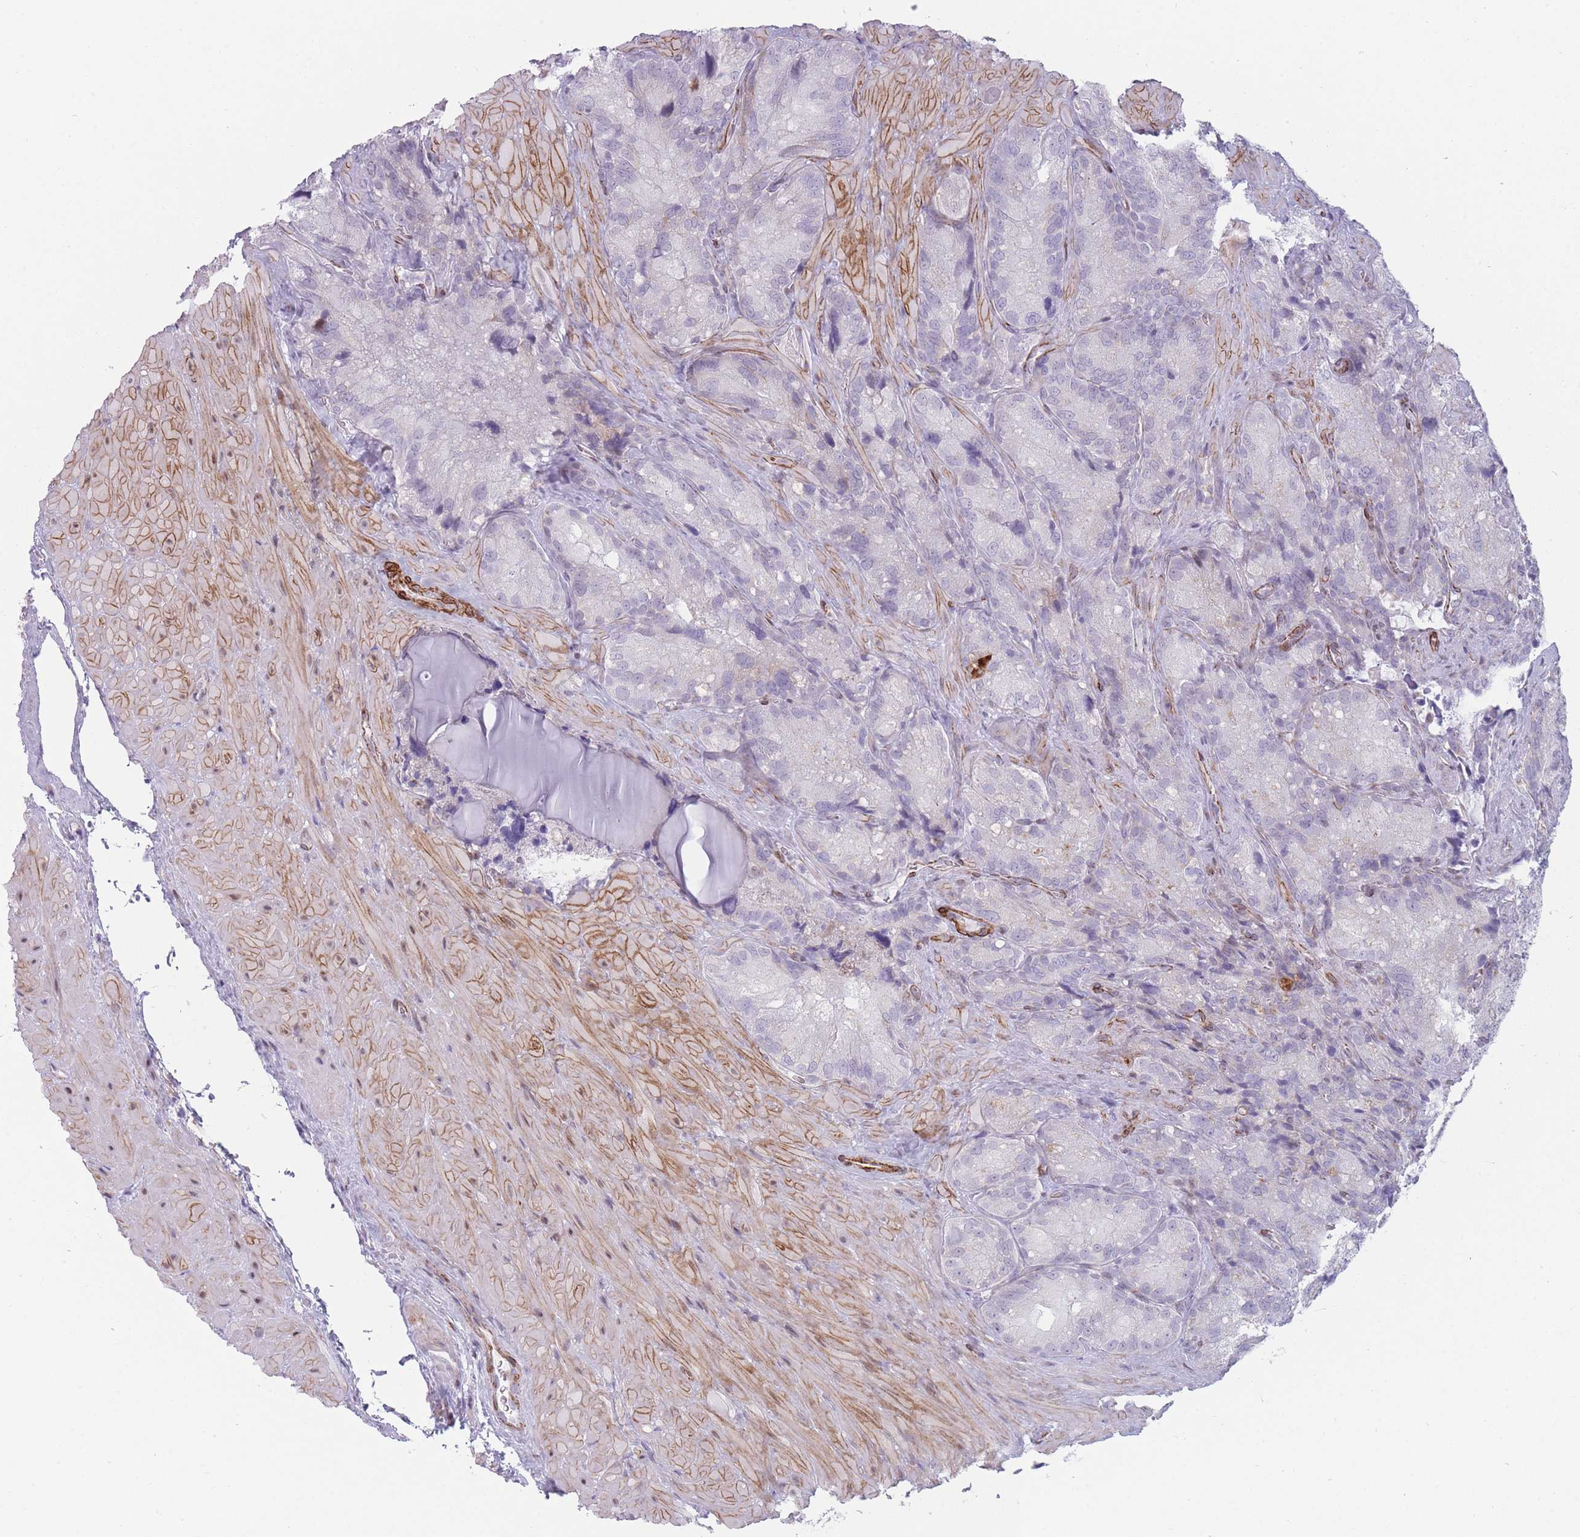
{"staining": {"intensity": "moderate", "quantity": "<25%", "location": "cytoplasmic/membranous"}, "tissue": "seminal vesicle", "cell_type": "Glandular cells", "image_type": "normal", "snomed": [{"axis": "morphology", "description": "Normal tissue, NOS"}, {"axis": "topography", "description": "Seminal veicle"}], "caption": "Seminal vesicle stained with immunohistochemistry (IHC) reveals moderate cytoplasmic/membranous expression in approximately <25% of glandular cells.", "gene": "IFNA10", "patient": {"sex": "male", "age": 62}}